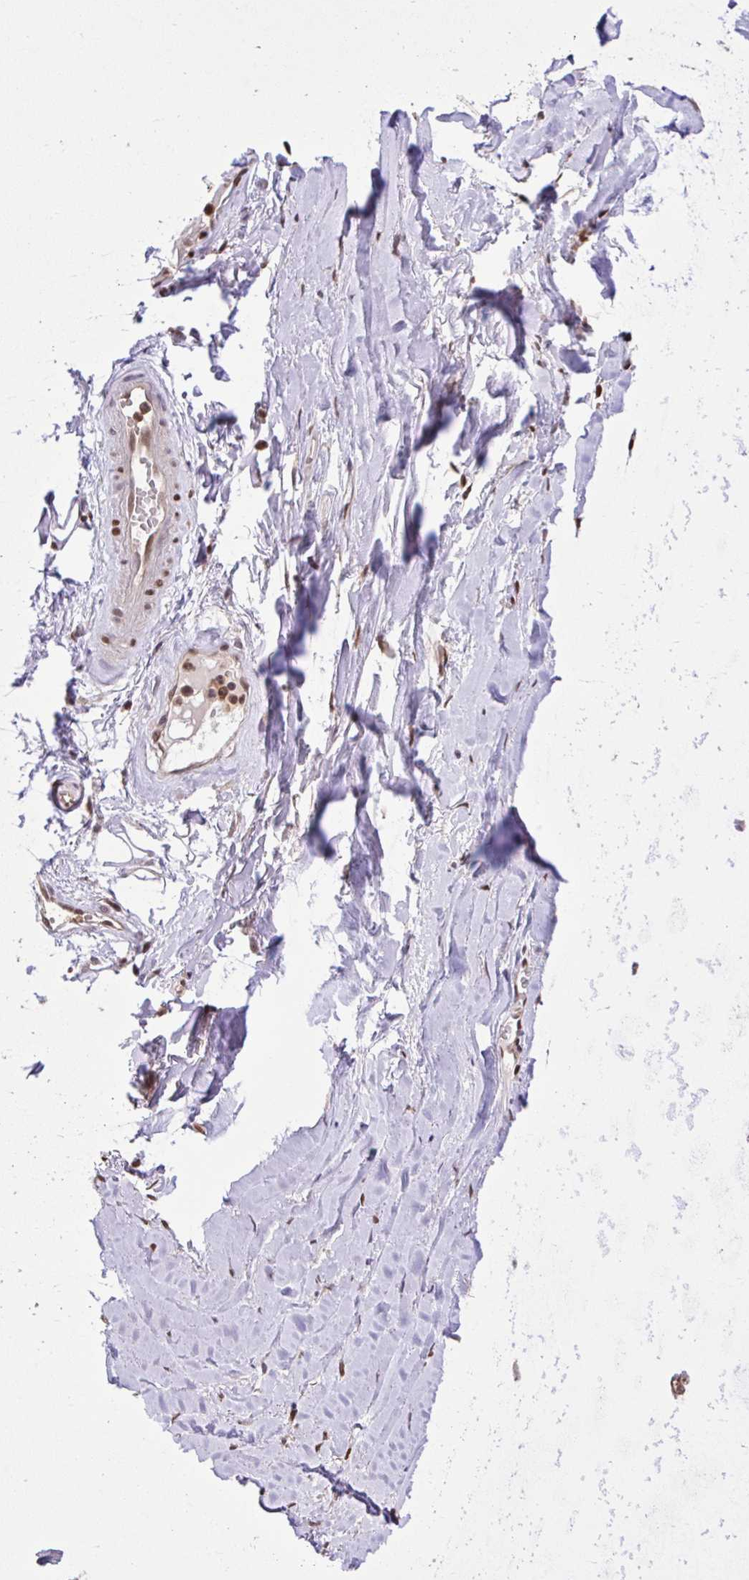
{"staining": {"intensity": "negative", "quantity": "none", "location": "none"}, "tissue": "adipose tissue", "cell_type": "Adipocytes", "image_type": "normal", "snomed": [{"axis": "morphology", "description": "Normal tissue, NOS"}, {"axis": "topography", "description": "Cartilage tissue"}, {"axis": "topography", "description": "Nasopharynx"}, {"axis": "topography", "description": "Thyroid gland"}], "caption": "This is an IHC histopathology image of normal human adipose tissue. There is no staining in adipocytes.", "gene": "GLIS3", "patient": {"sex": "male", "age": 63}}